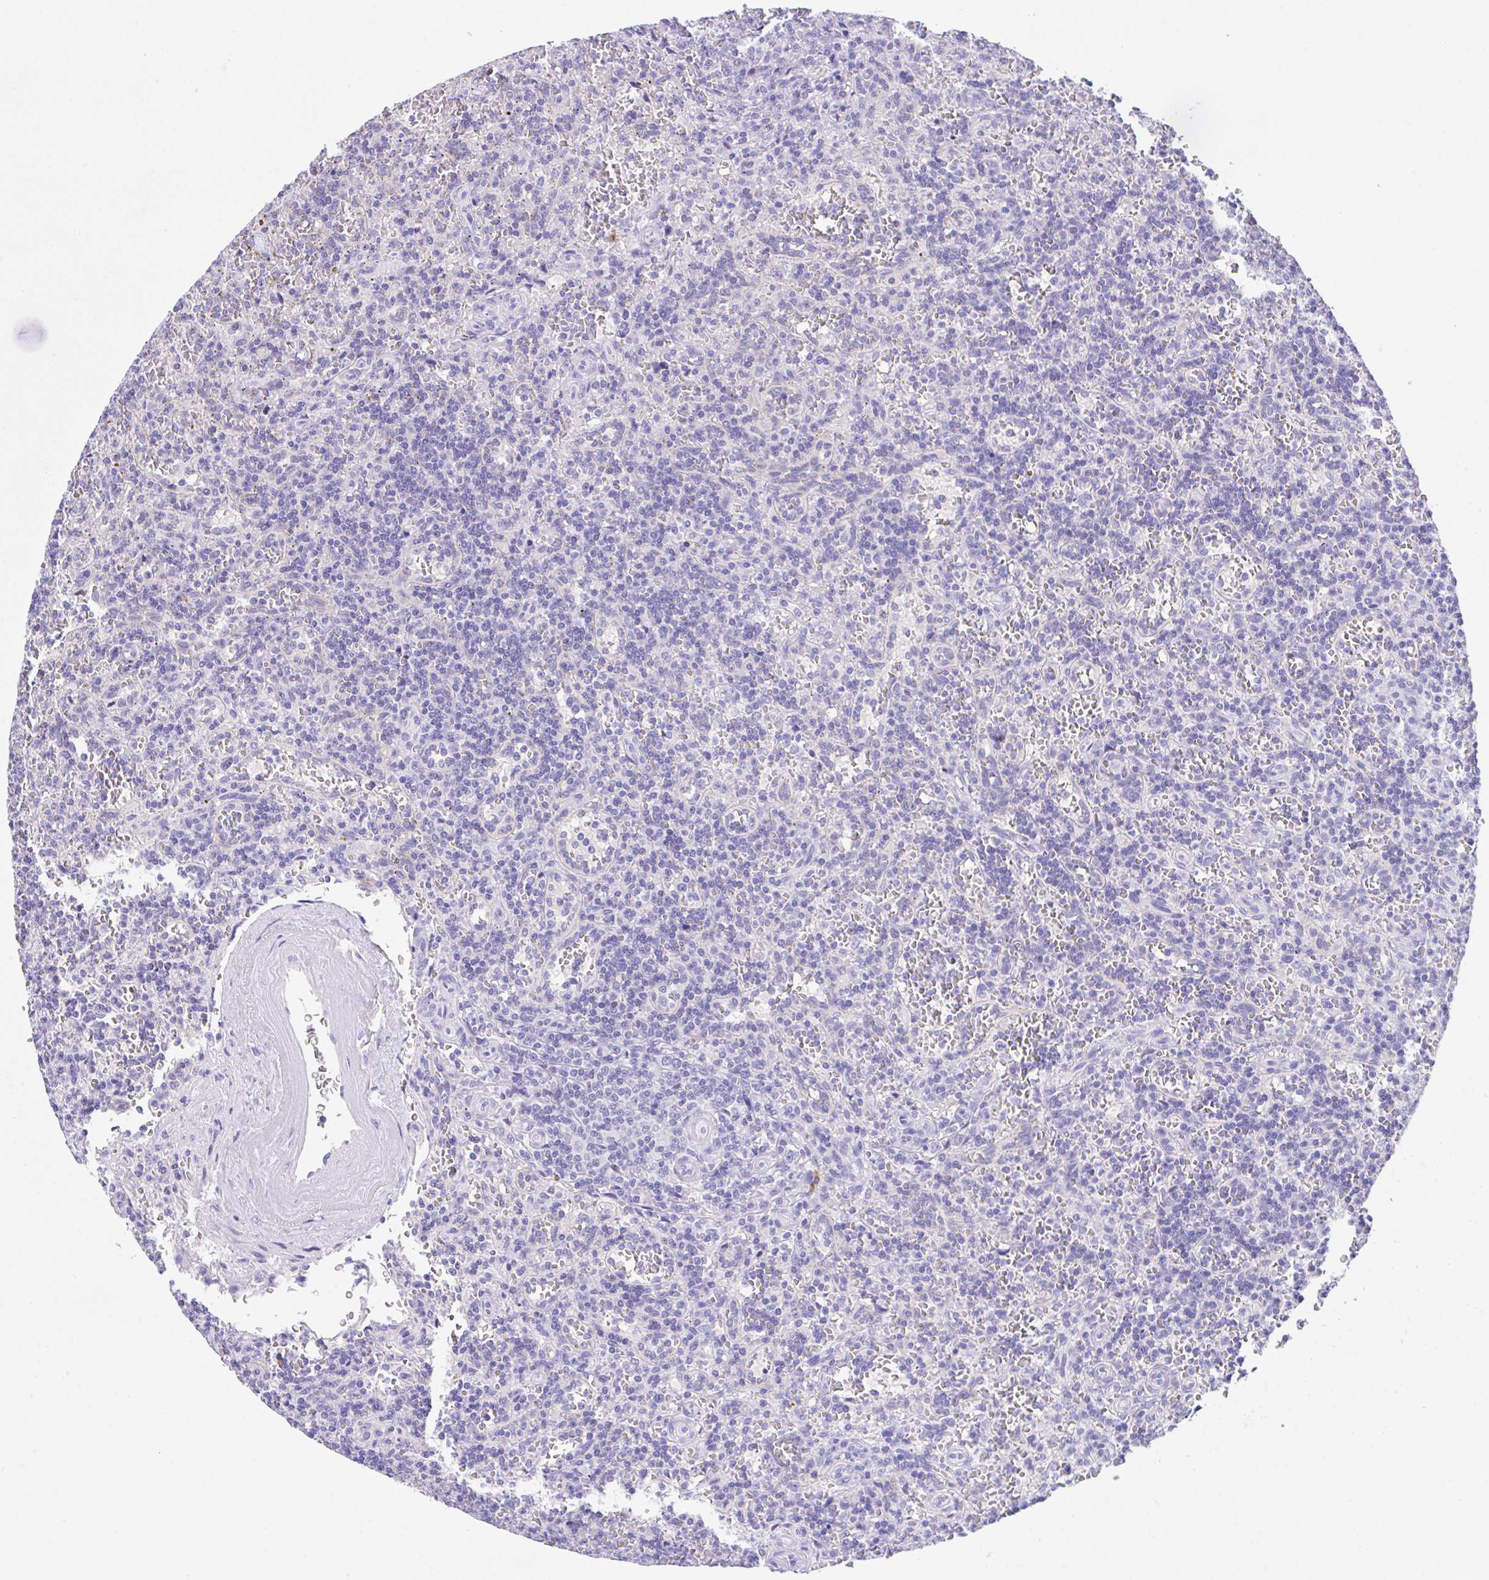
{"staining": {"intensity": "negative", "quantity": "none", "location": "none"}, "tissue": "lymphoma", "cell_type": "Tumor cells", "image_type": "cancer", "snomed": [{"axis": "morphology", "description": "Malignant lymphoma, non-Hodgkin's type, Low grade"}, {"axis": "topography", "description": "Spleen"}], "caption": "Low-grade malignant lymphoma, non-Hodgkin's type stained for a protein using immunohistochemistry shows no positivity tumor cells.", "gene": "HACD4", "patient": {"sex": "male", "age": 73}}